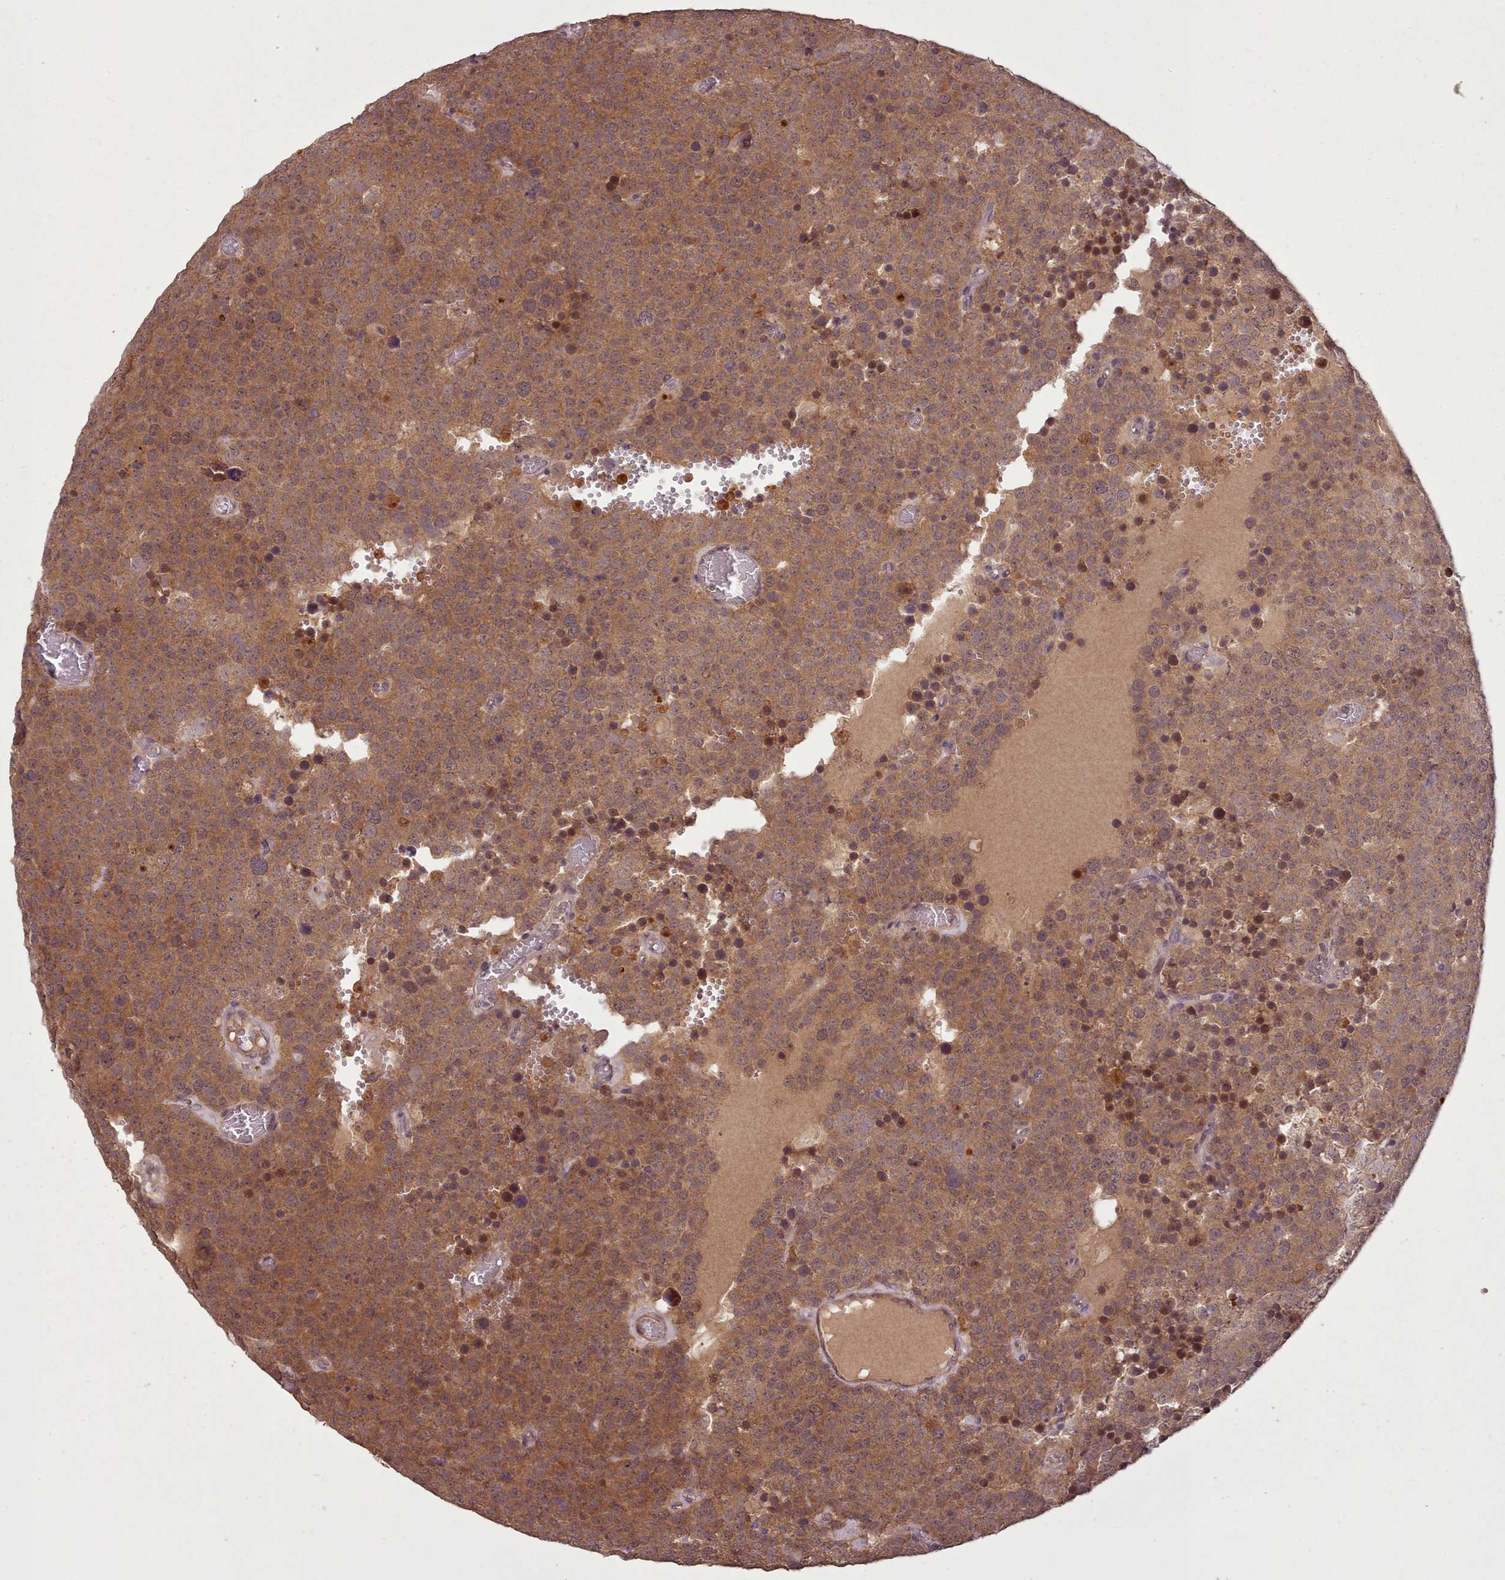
{"staining": {"intensity": "moderate", "quantity": ">75%", "location": "cytoplasmic/membranous"}, "tissue": "testis cancer", "cell_type": "Tumor cells", "image_type": "cancer", "snomed": [{"axis": "morphology", "description": "Normal tissue, NOS"}, {"axis": "morphology", "description": "Seminoma, NOS"}, {"axis": "topography", "description": "Testis"}], "caption": "Moderate cytoplasmic/membranous staining for a protein is identified in about >75% of tumor cells of testis cancer (seminoma) using immunohistochemistry.", "gene": "CDC6", "patient": {"sex": "male", "age": 71}}